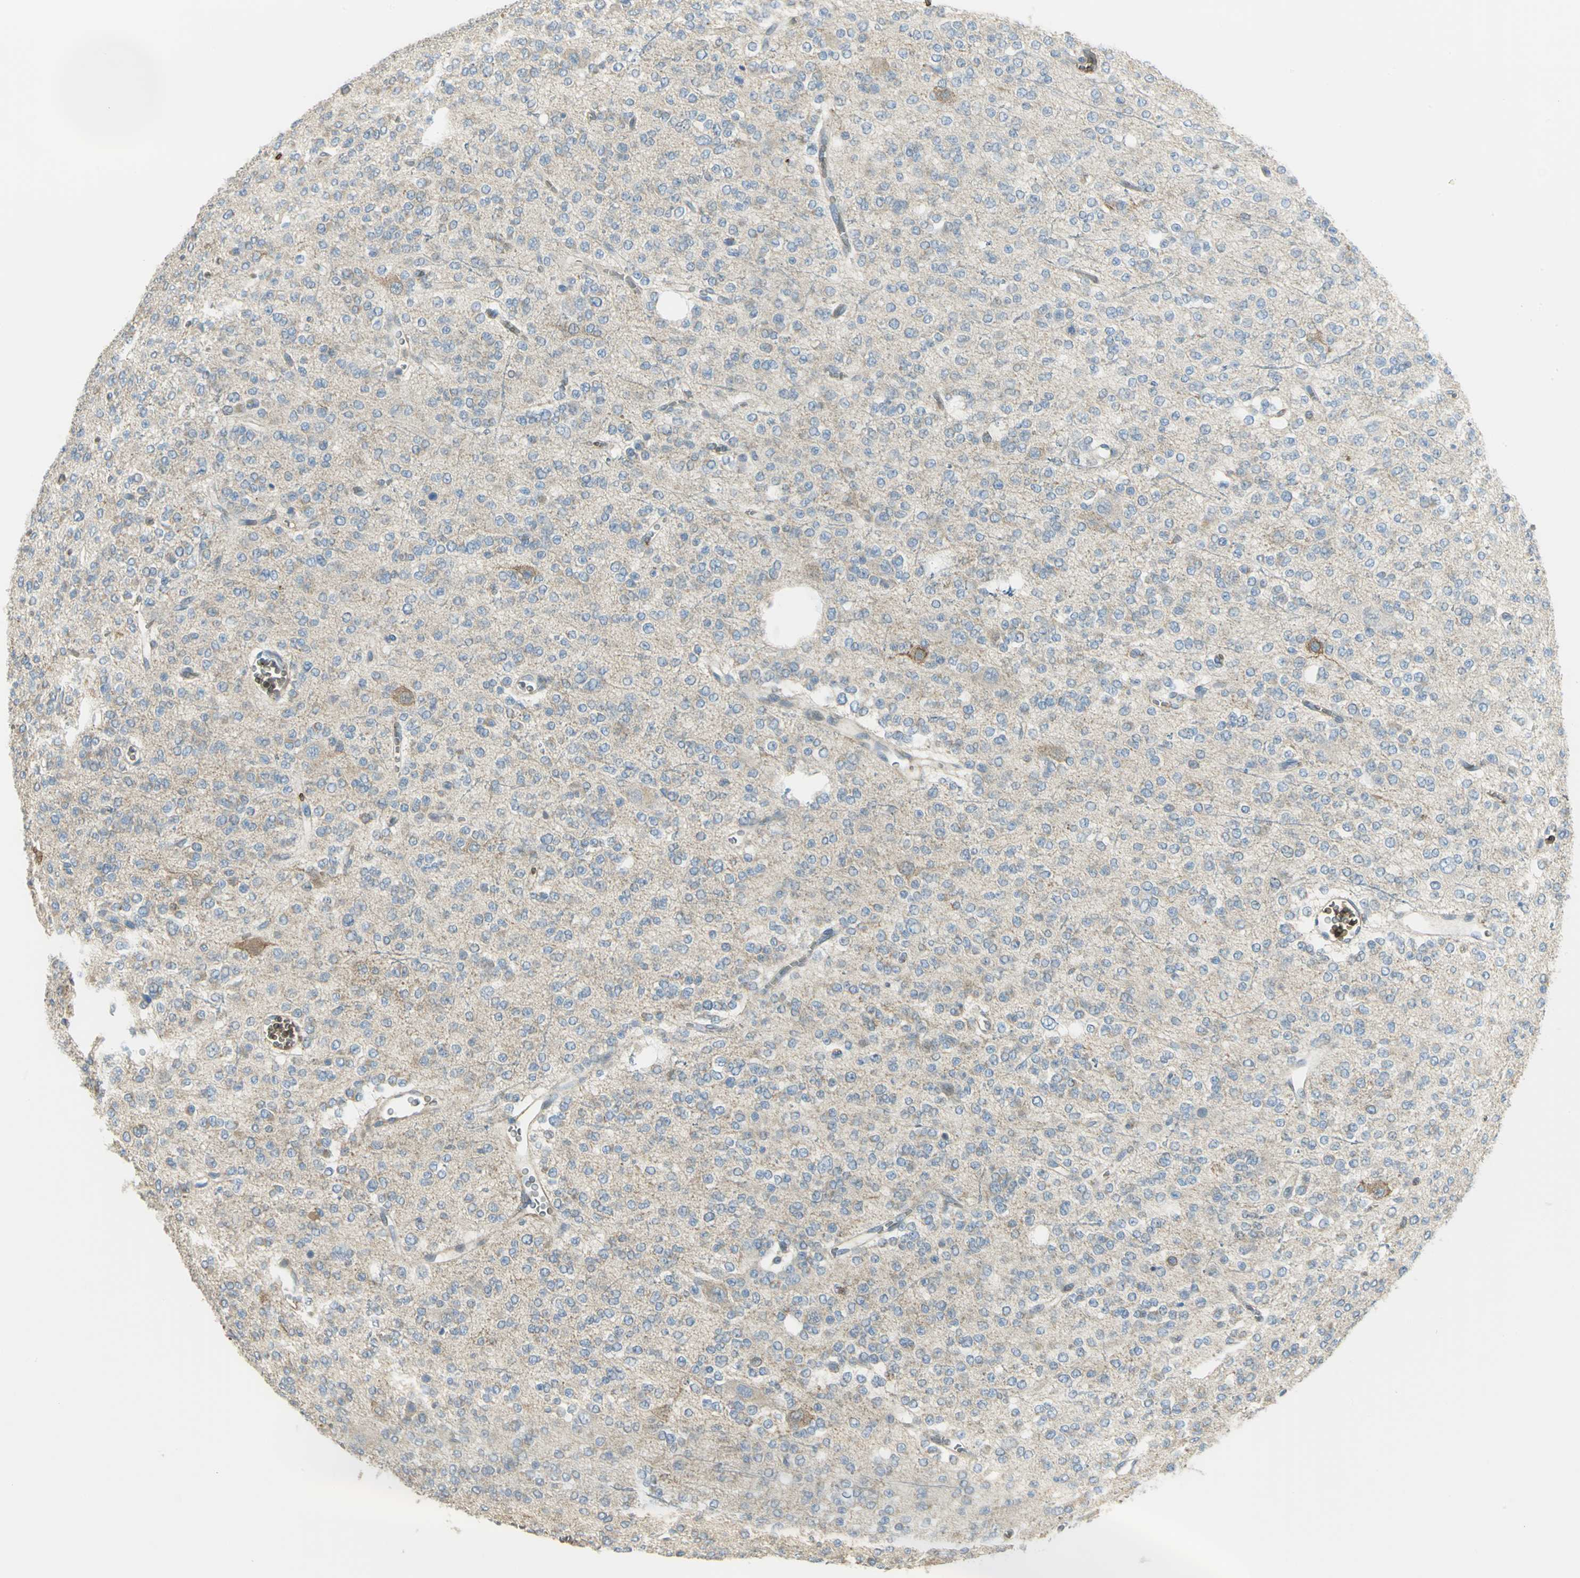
{"staining": {"intensity": "negative", "quantity": "none", "location": "none"}, "tissue": "glioma", "cell_type": "Tumor cells", "image_type": "cancer", "snomed": [{"axis": "morphology", "description": "Glioma, malignant, Low grade"}, {"axis": "topography", "description": "Brain"}], "caption": "An immunohistochemistry (IHC) image of malignant low-grade glioma is shown. There is no staining in tumor cells of malignant low-grade glioma.", "gene": "ANK1", "patient": {"sex": "male", "age": 38}}